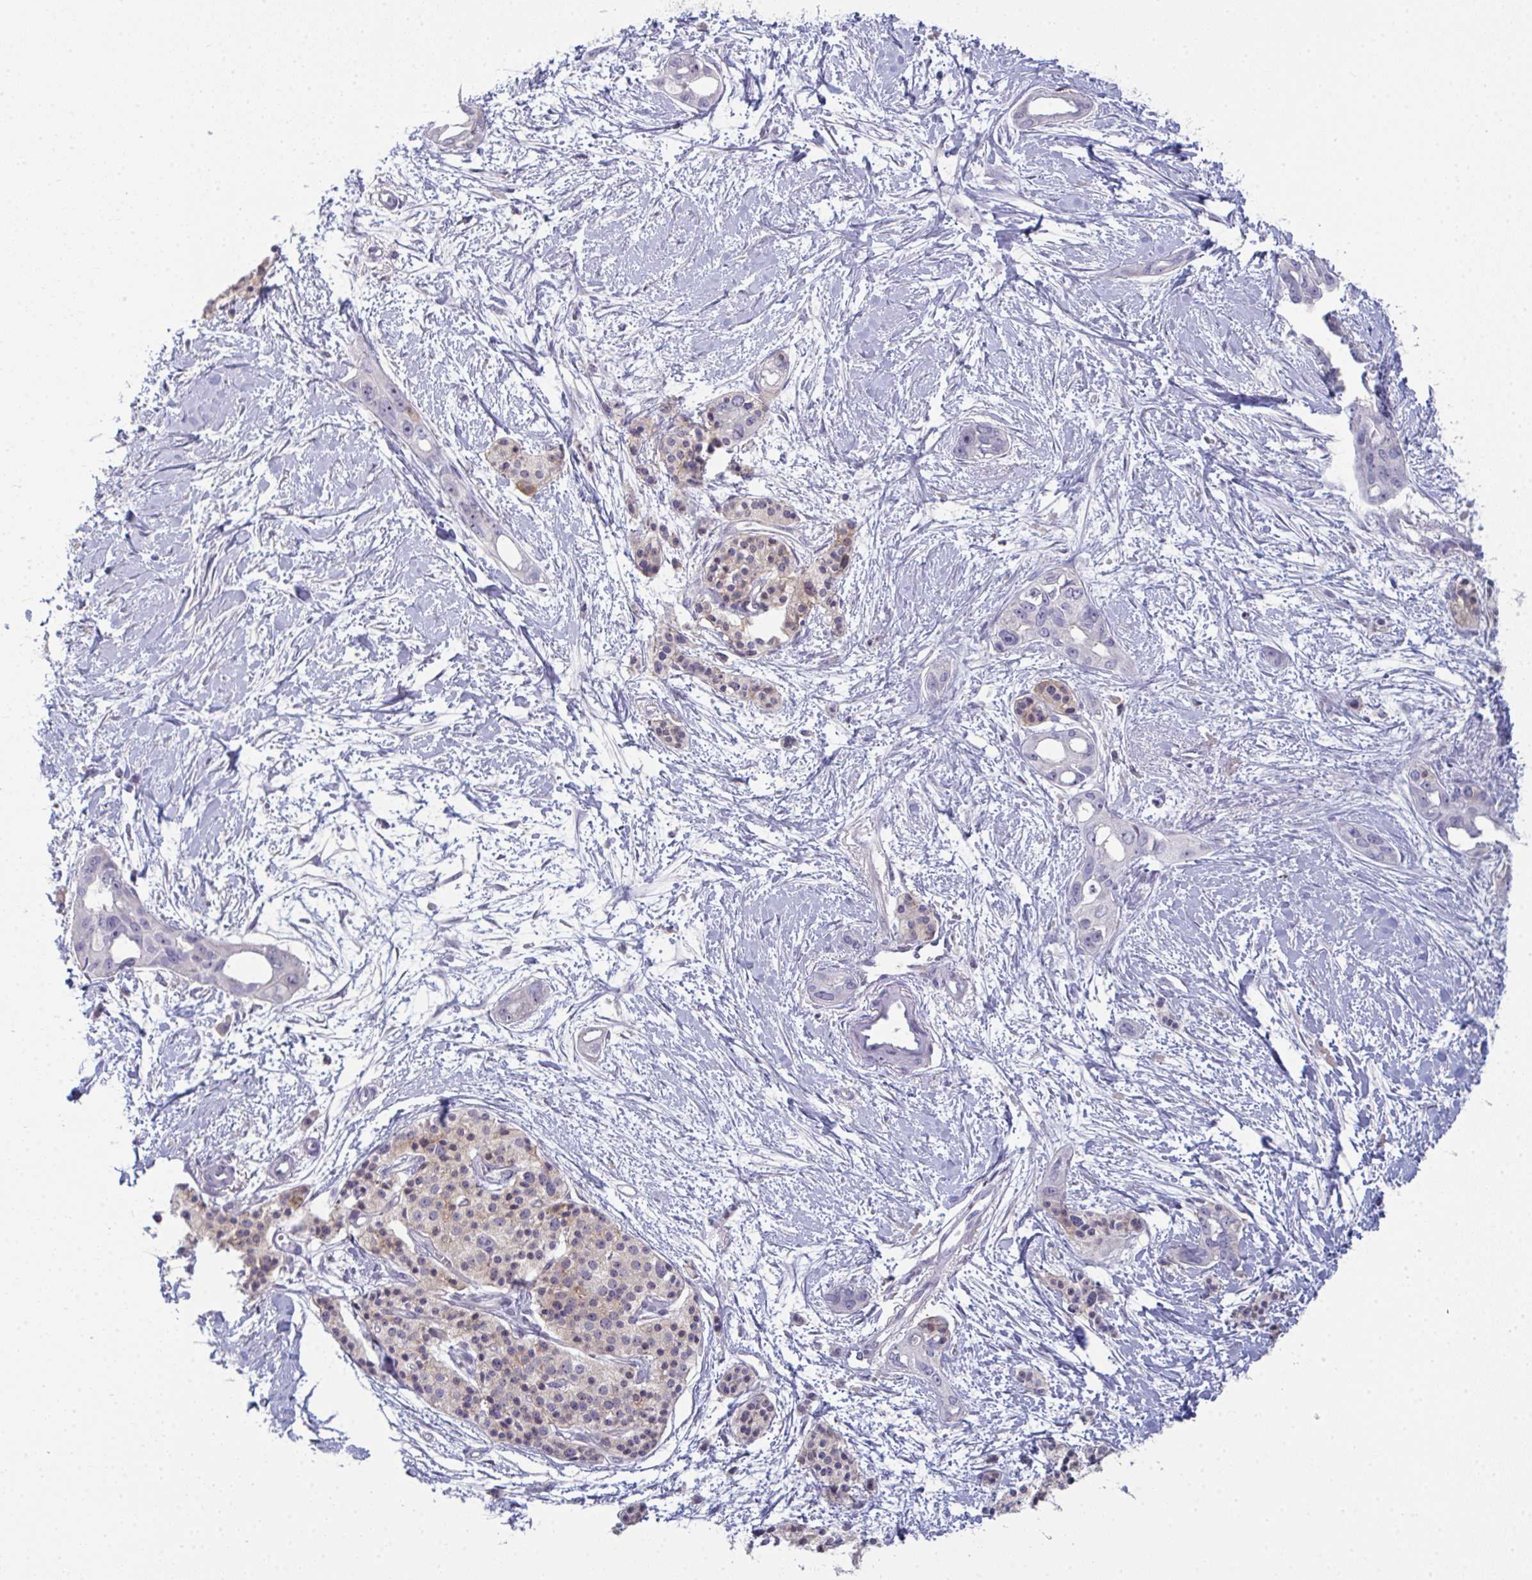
{"staining": {"intensity": "negative", "quantity": "none", "location": "none"}, "tissue": "pancreatic cancer", "cell_type": "Tumor cells", "image_type": "cancer", "snomed": [{"axis": "morphology", "description": "Adenocarcinoma, NOS"}, {"axis": "topography", "description": "Pancreas"}], "caption": "IHC of pancreatic cancer (adenocarcinoma) shows no expression in tumor cells.", "gene": "CD80", "patient": {"sex": "female", "age": 50}}